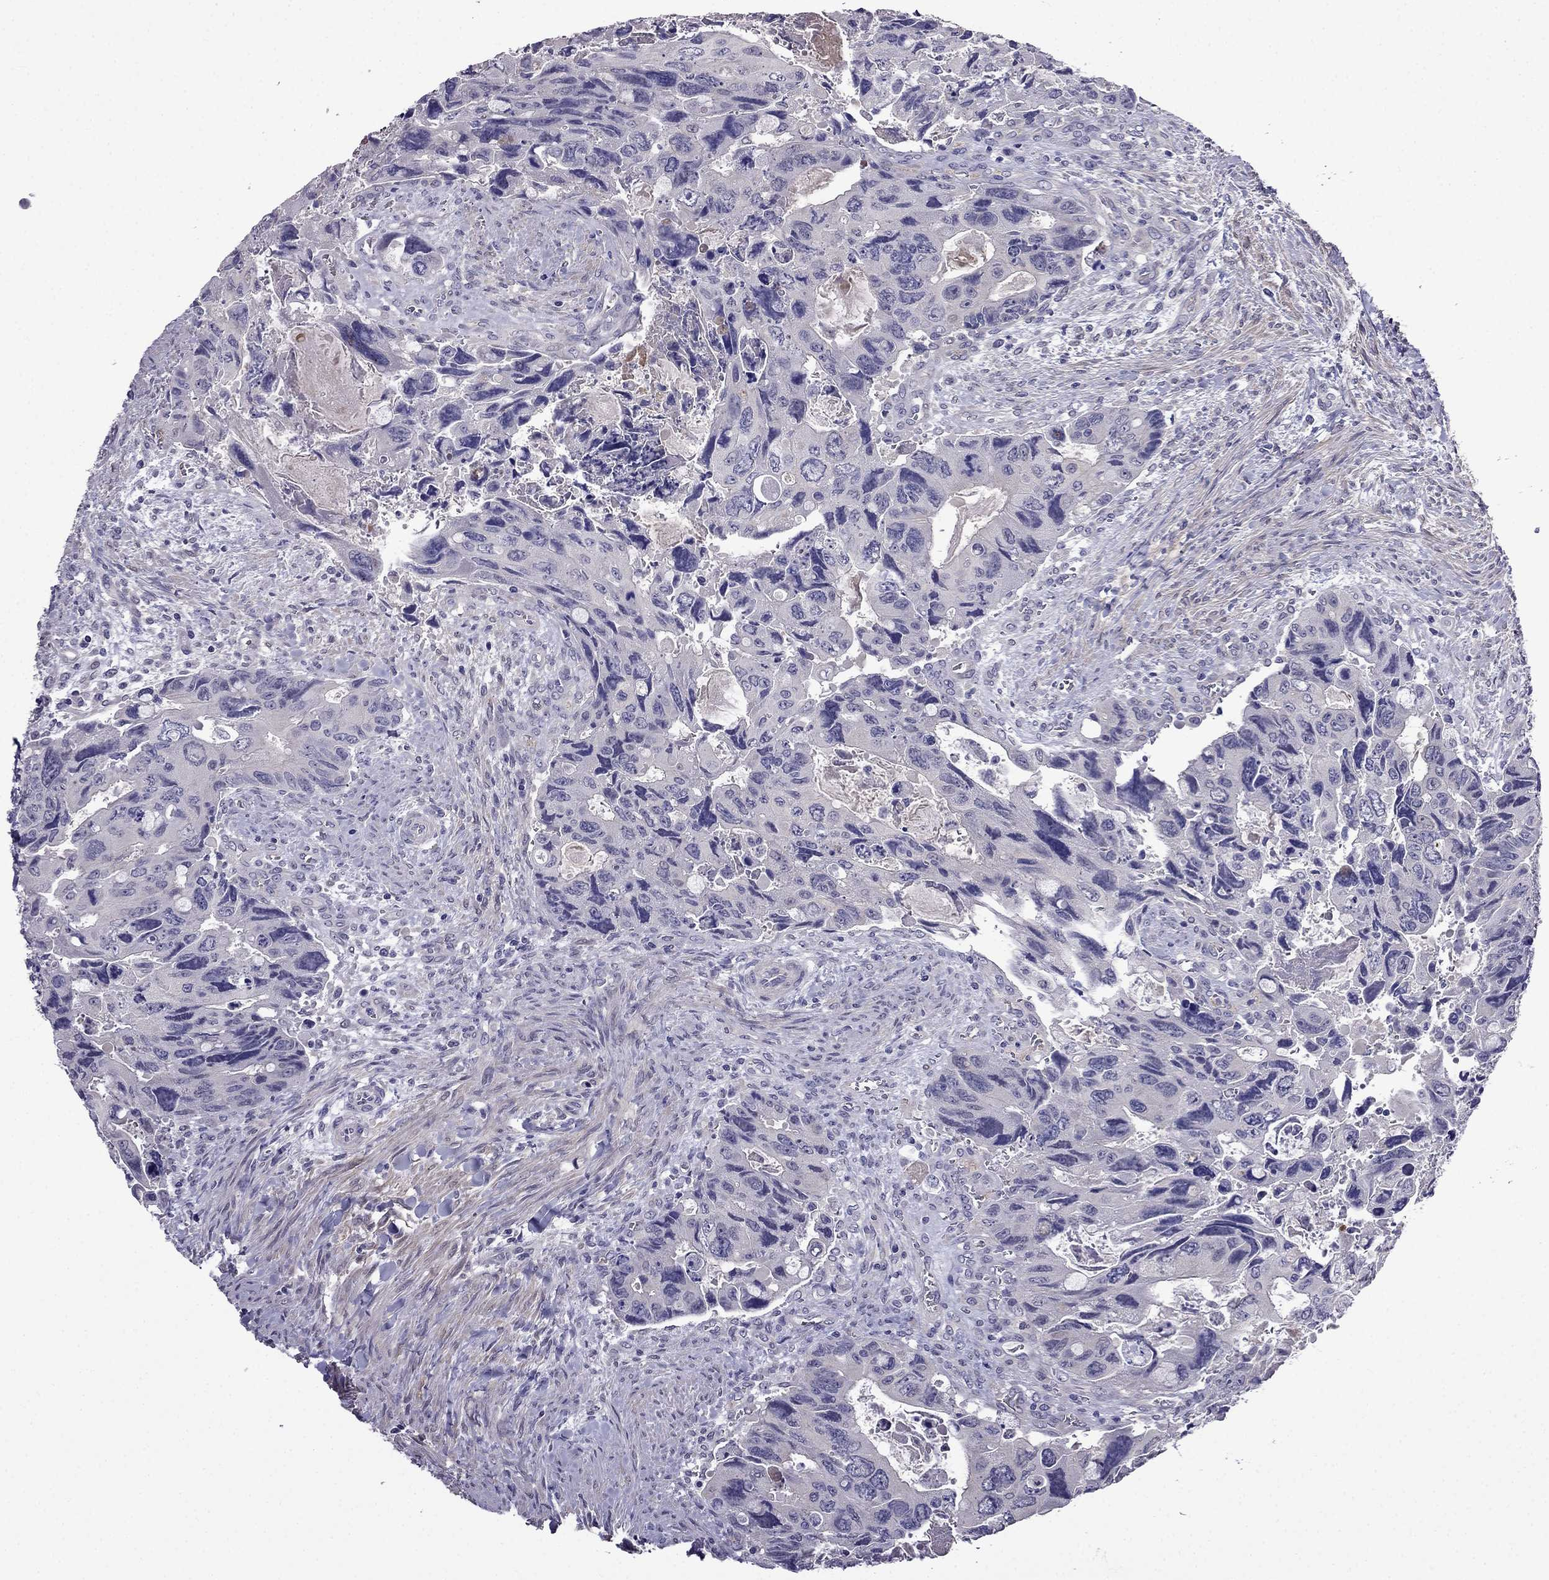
{"staining": {"intensity": "negative", "quantity": "none", "location": "none"}, "tissue": "colorectal cancer", "cell_type": "Tumor cells", "image_type": "cancer", "snomed": [{"axis": "morphology", "description": "Adenocarcinoma, NOS"}, {"axis": "topography", "description": "Rectum"}], "caption": "Protein analysis of colorectal adenocarcinoma reveals no significant expression in tumor cells.", "gene": "SCNN1D", "patient": {"sex": "male", "age": 62}}